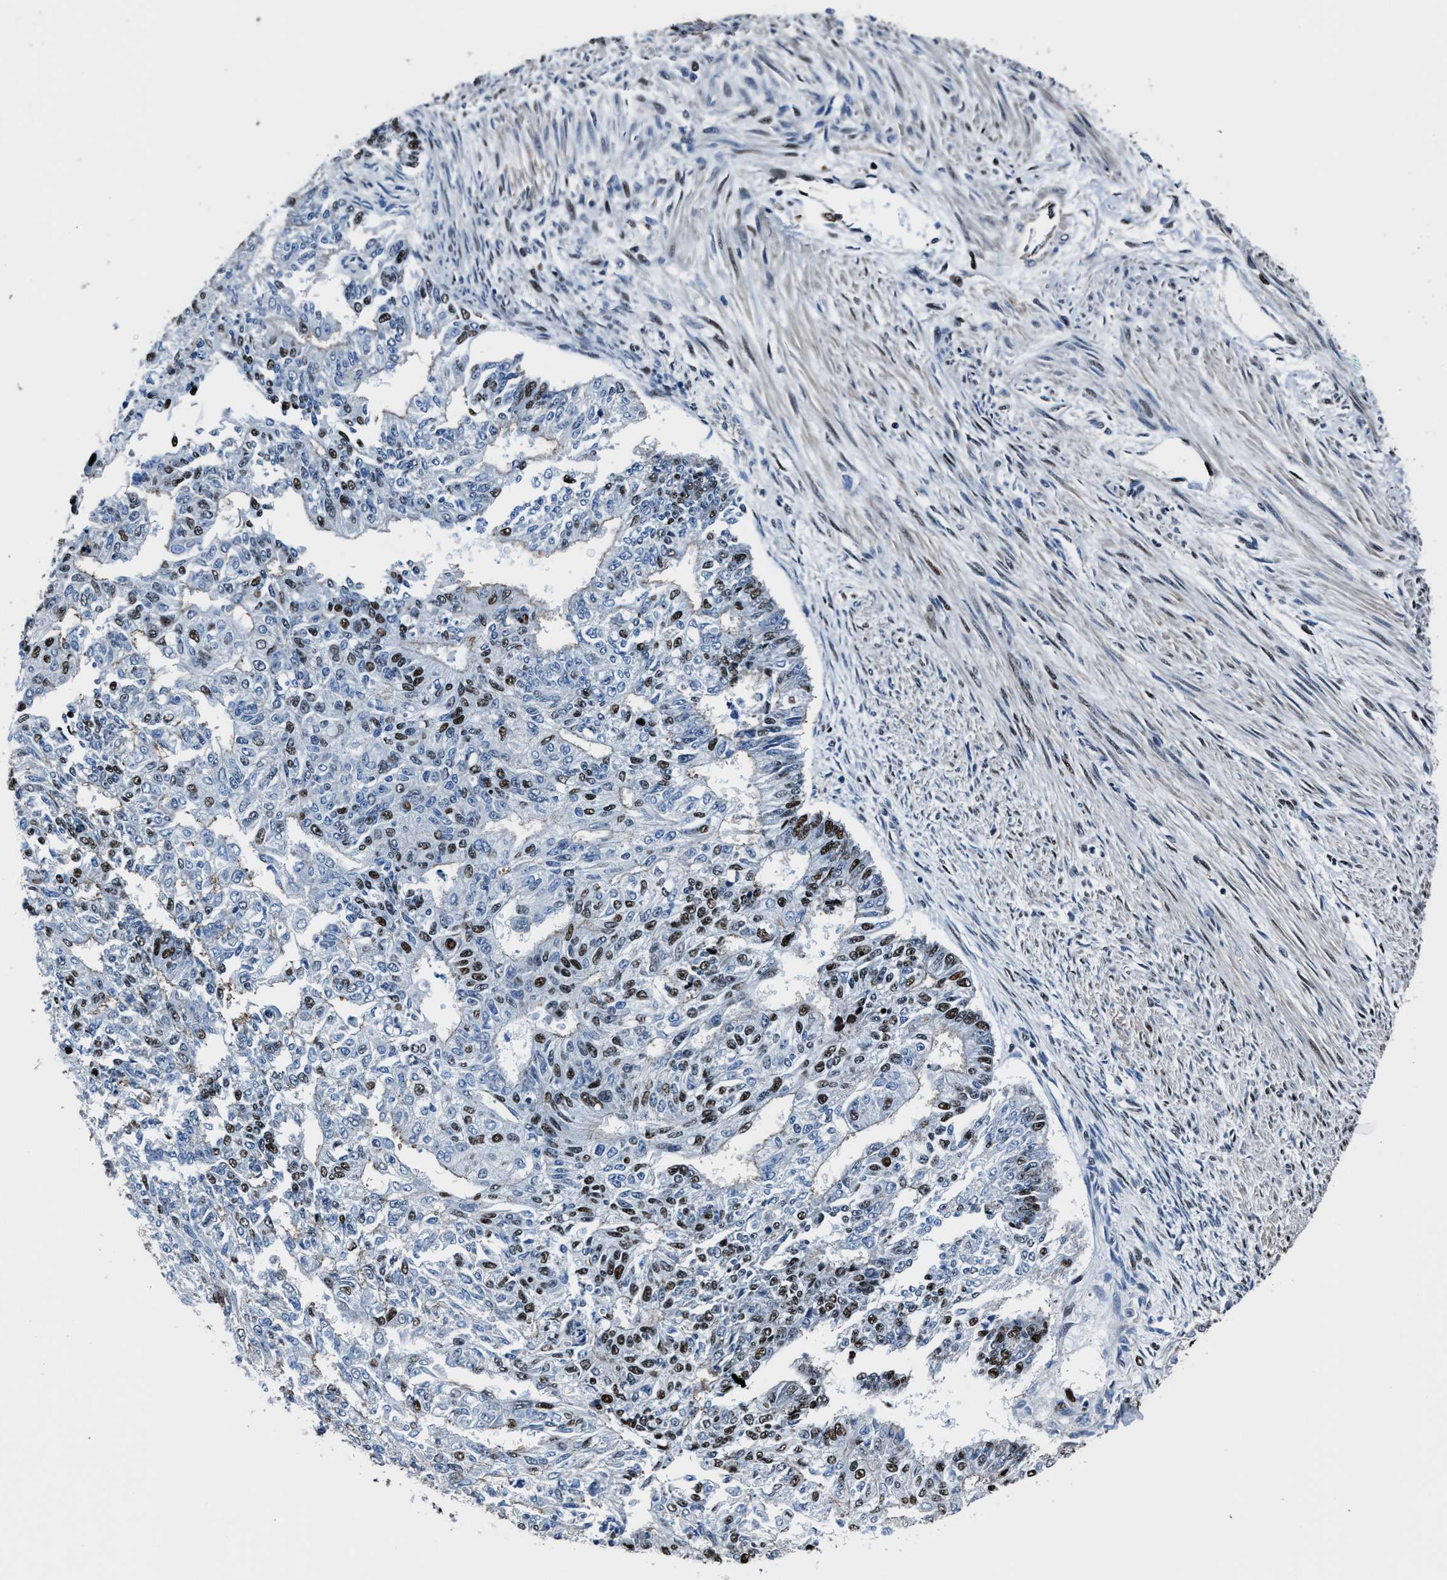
{"staining": {"intensity": "moderate", "quantity": "25%-75%", "location": "nuclear"}, "tissue": "endometrial cancer", "cell_type": "Tumor cells", "image_type": "cancer", "snomed": [{"axis": "morphology", "description": "Adenocarcinoma, NOS"}, {"axis": "topography", "description": "Endometrium"}], "caption": "Endometrial cancer (adenocarcinoma) was stained to show a protein in brown. There is medium levels of moderate nuclear expression in about 25%-75% of tumor cells.", "gene": "PPIE", "patient": {"sex": "female", "age": 32}}